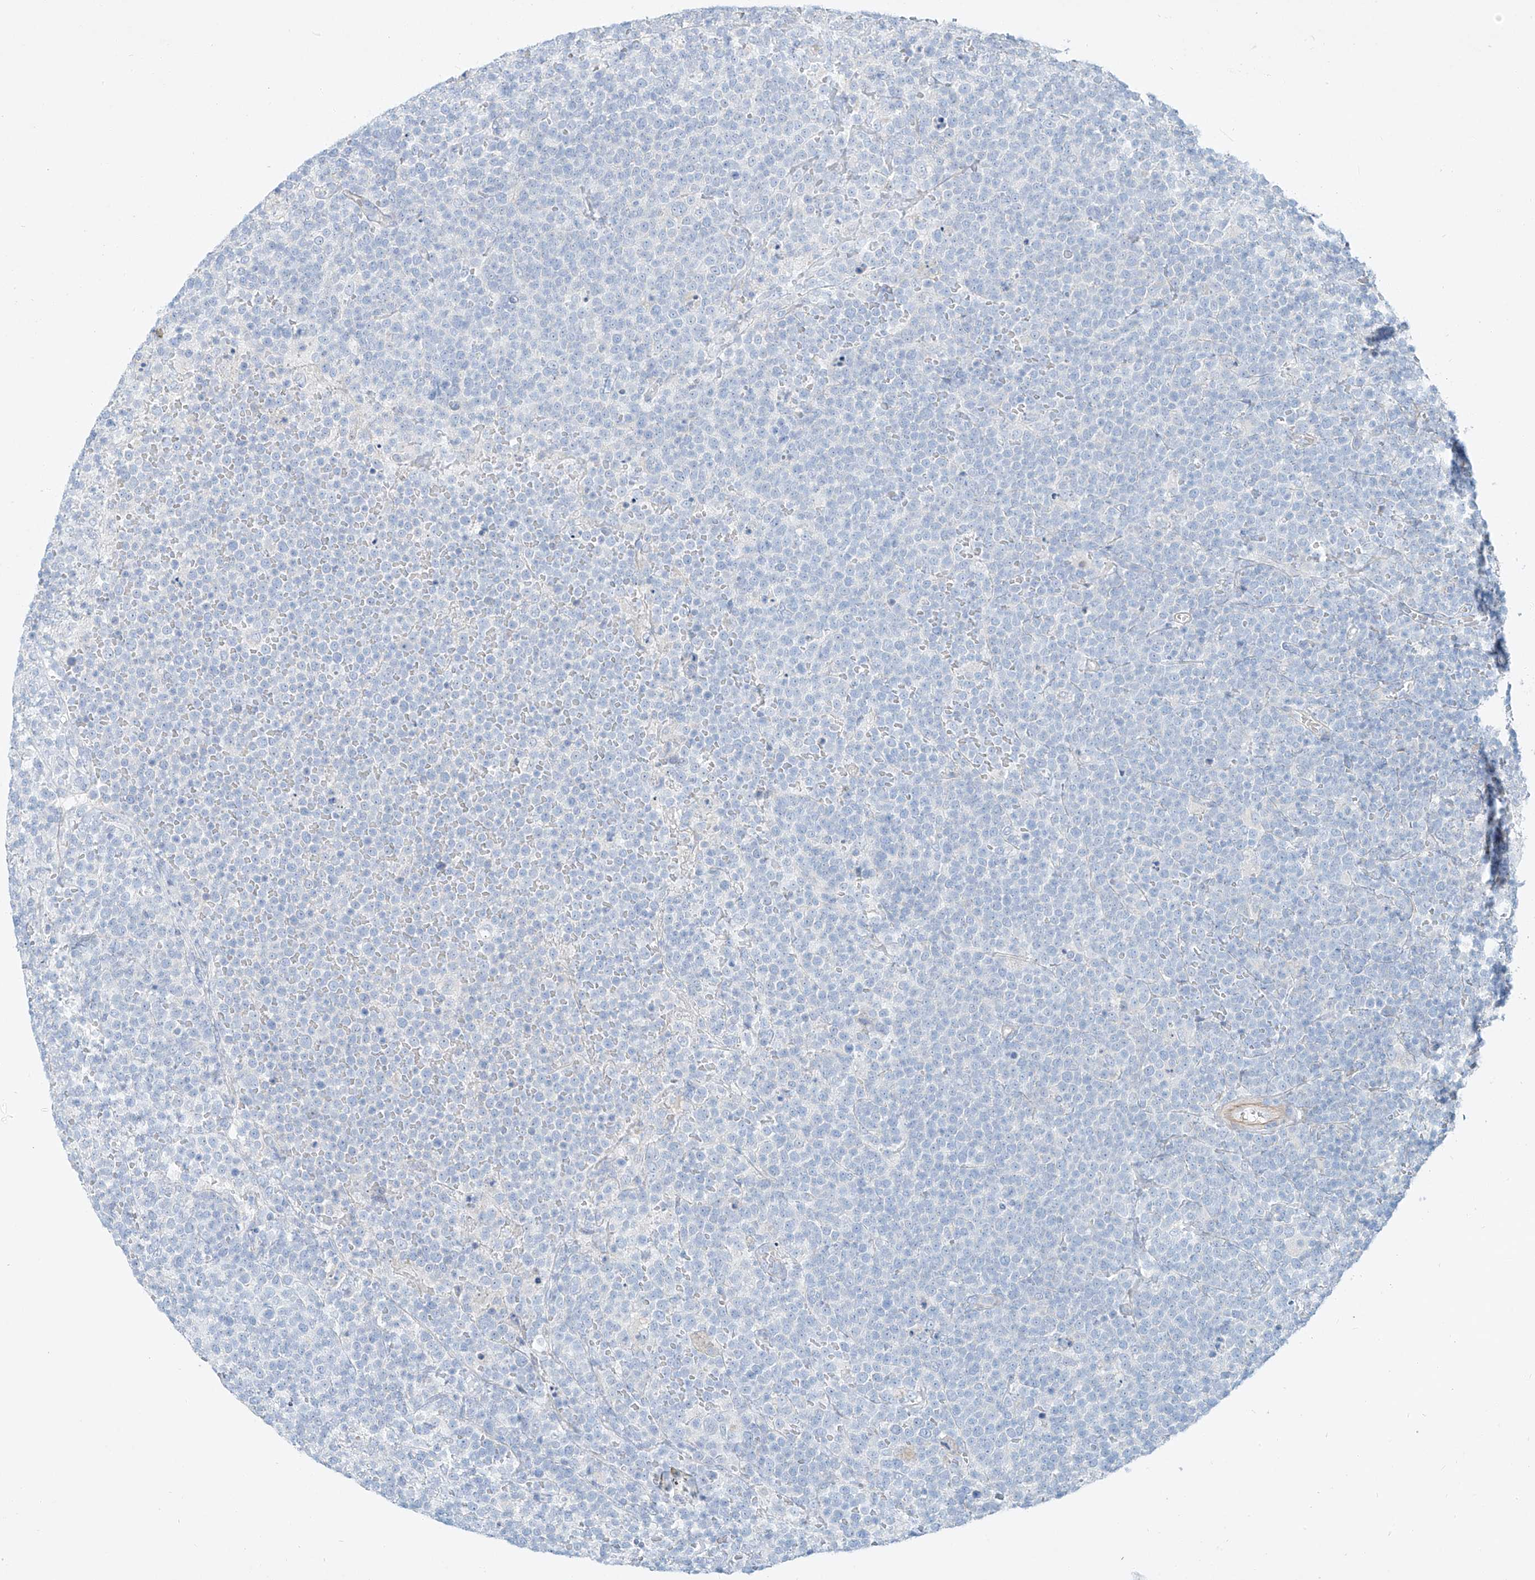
{"staining": {"intensity": "negative", "quantity": "none", "location": "none"}, "tissue": "lymphoma", "cell_type": "Tumor cells", "image_type": "cancer", "snomed": [{"axis": "morphology", "description": "Malignant lymphoma, non-Hodgkin's type, High grade"}, {"axis": "topography", "description": "Lymph node"}], "caption": "Tumor cells are negative for protein expression in human malignant lymphoma, non-Hodgkin's type (high-grade).", "gene": "AJM1", "patient": {"sex": "male", "age": 61}}